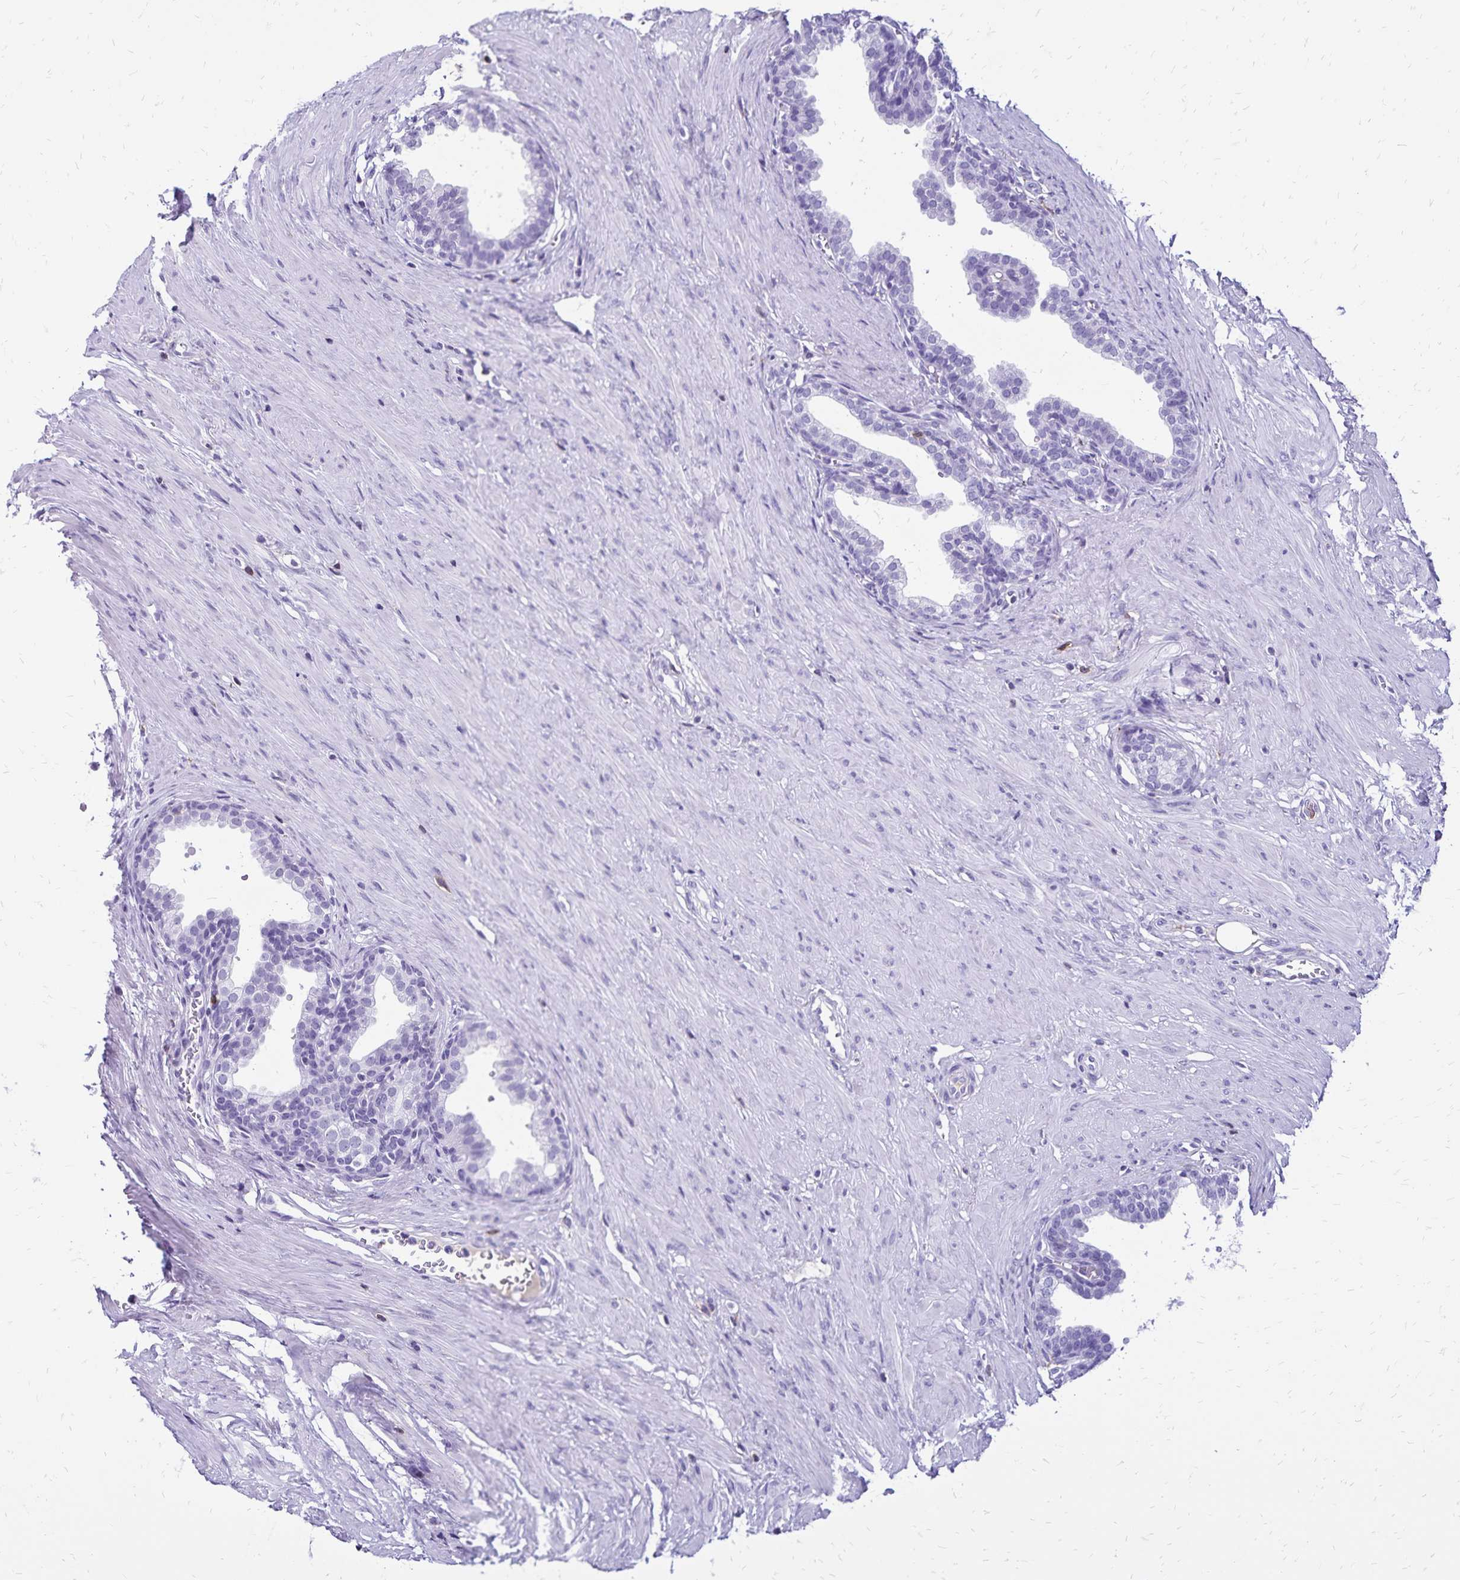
{"staining": {"intensity": "negative", "quantity": "none", "location": "none"}, "tissue": "prostate", "cell_type": "Glandular cells", "image_type": "normal", "snomed": [{"axis": "morphology", "description": "Normal tissue, NOS"}, {"axis": "topography", "description": "Prostate"}, {"axis": "topography", "description": "Peripheral nerve tissue"}], "caption": "Immunohistochemistry image of benign prostate: prostate stained with DAB reveals no significant protein expression in glandular cells.", "gene": "CD27", "patient": {"sex": "male", "age": 55}}